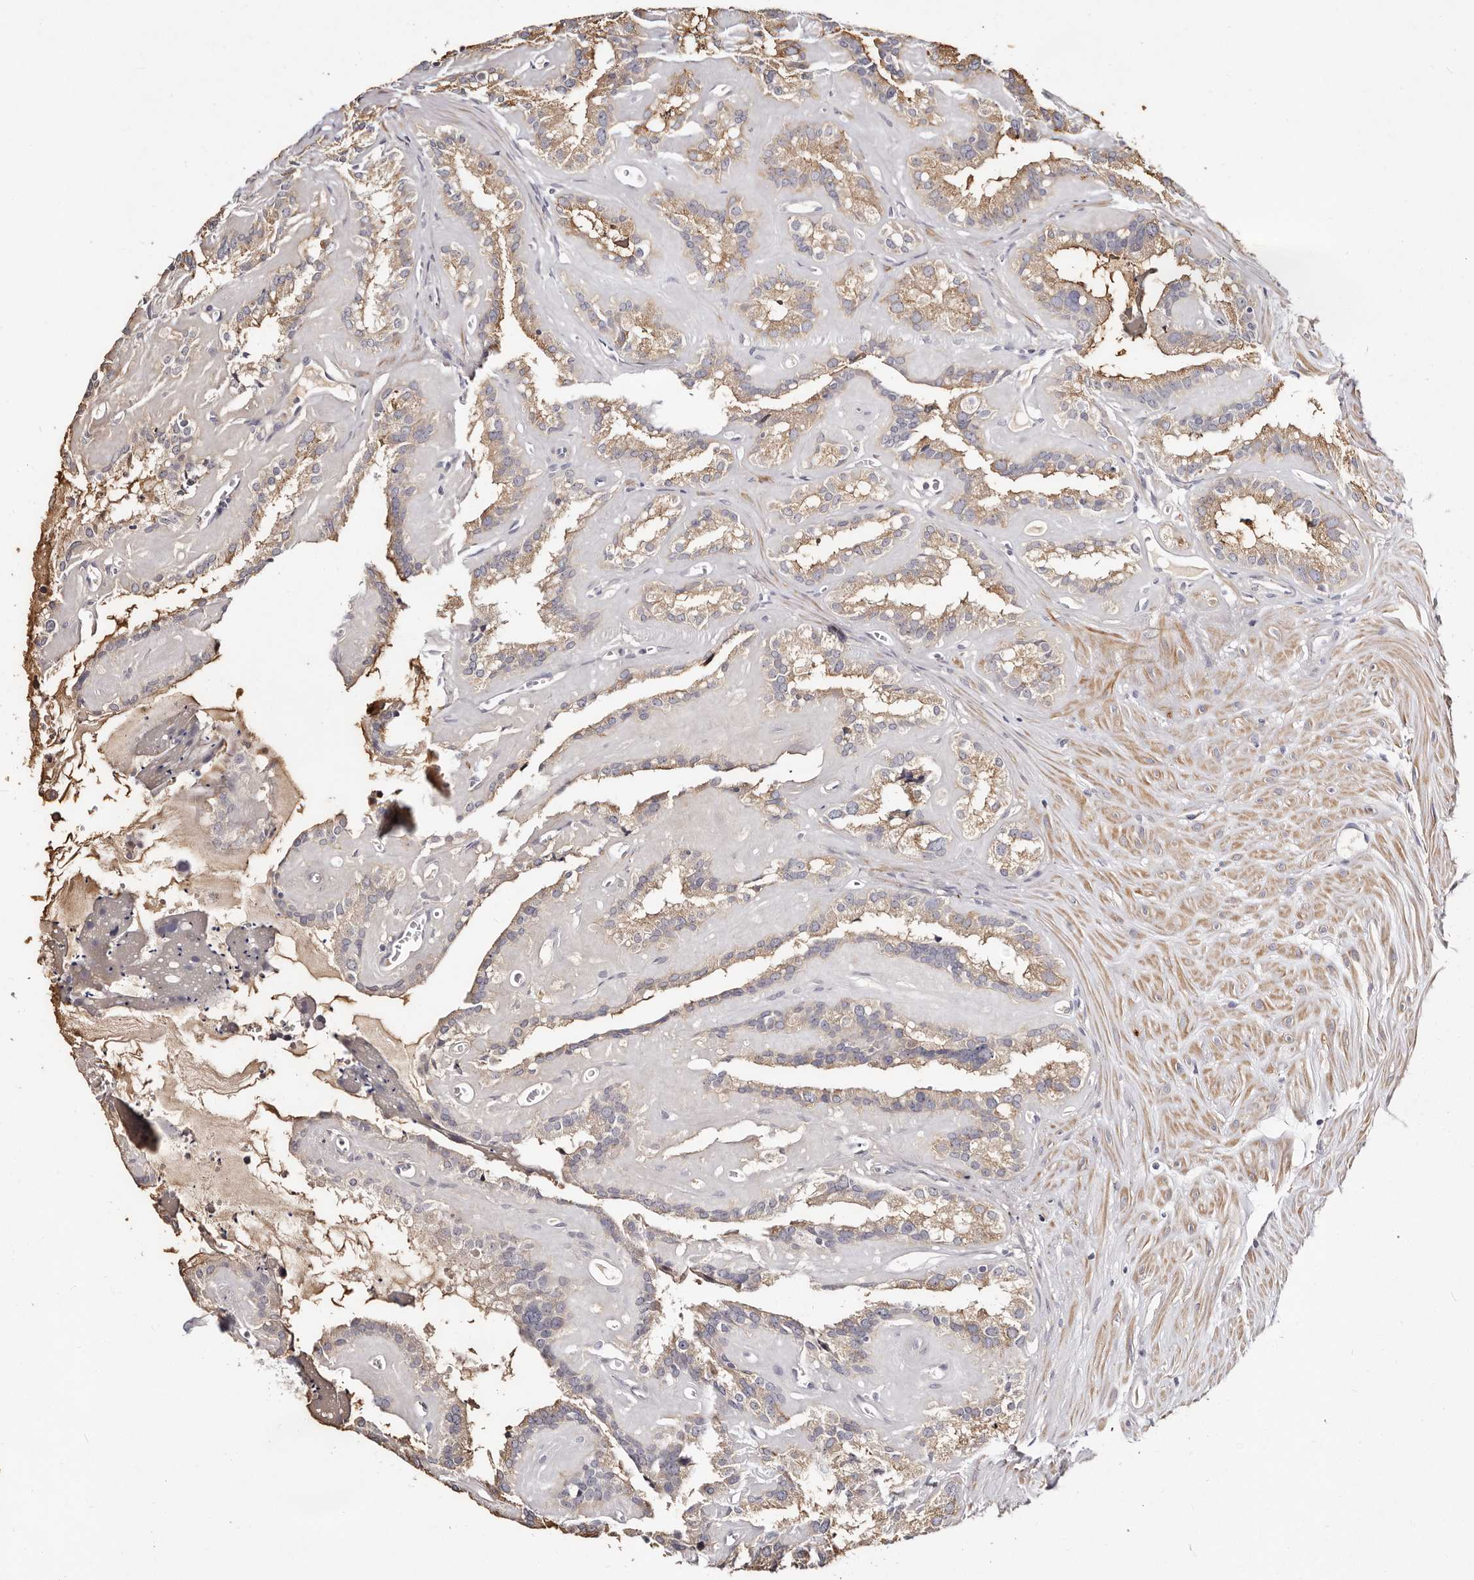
{"staining": {"intensity": "moderate", "quantity": "25%-75%", "location": "cytoplasmic/membranous"}, "tissue": "seminal vesicle", "cell_type": "Glandular cells", "image_type": "normal", "snomed": [{"axis": "morphology", "description": "Normal tissue, NOS"}, {"axis": "topography", "description": "Prostate"}, {"axis": "topography", "description": "Seminal veicle"}], "caption": "The immunohistochemical stain labels moderate cytoplasmic/membranous positivity in glandular cells of normal seminal vesicle.", "gene": "MRPS33", "patient": {"sex": "male", "age": 59}}